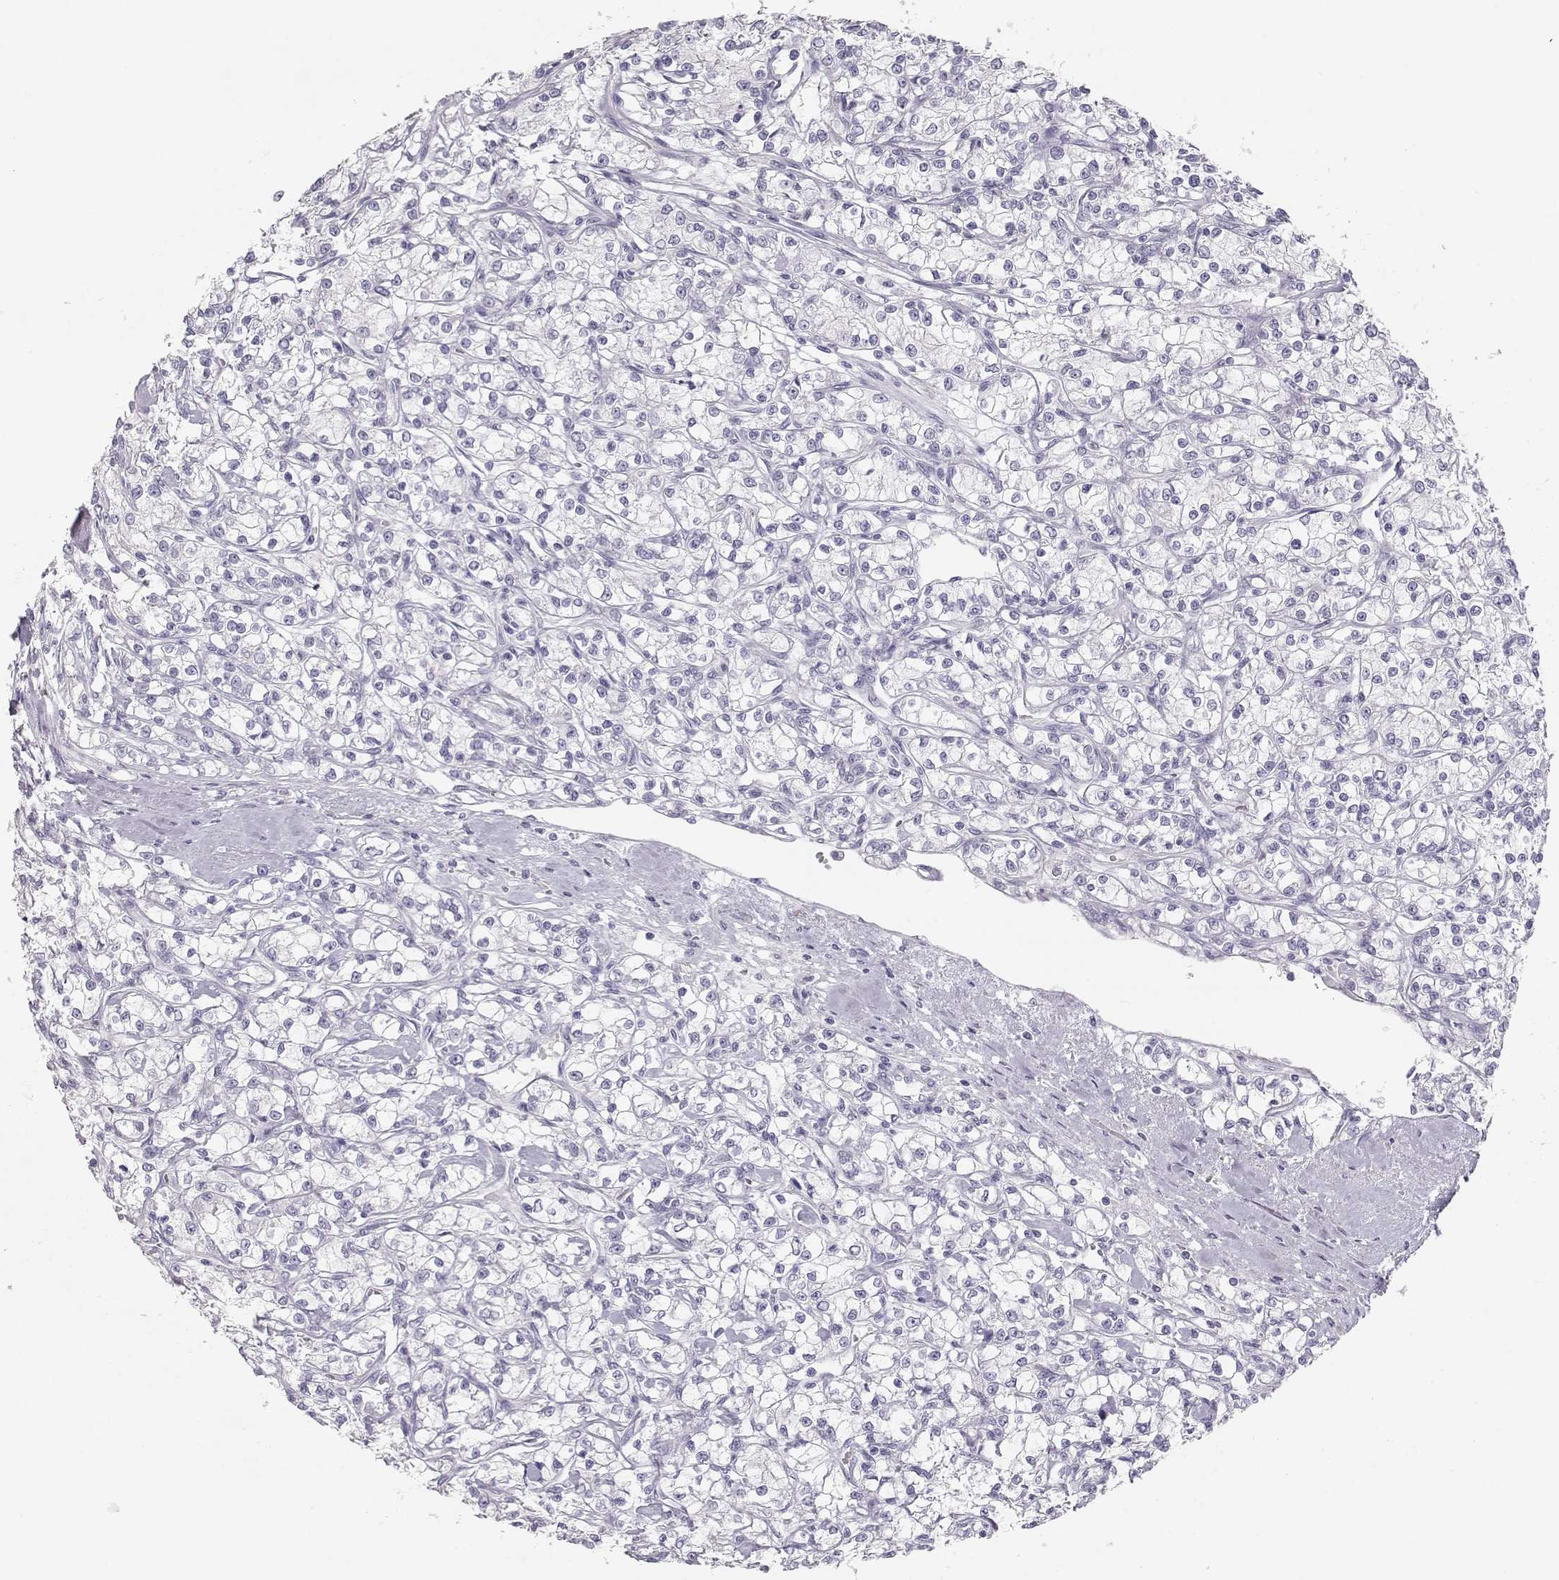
{"staining": {"intensity": "negative", "quantity": "none", "location": "none"}, "tissue": "renal cancer", "cell_type": "Tumor cells", "image_type": "cancer", "snomed": [{"axis": "morphology", "description": "Adenocarcinoma, NOS"}, {"axis": "topography", "description": "Kidney"}], "caption": "This image is of renal cancer (adenocarcinoma) stained with immunohistochemistry (IHC) to label a protein in brown with the nuclei are counter-stained blue. There is no staining in tumor cells. Brightfield microscopy of immunohistochemistry (IHC) stained with DAB (brown) and hematoxylin (blue), captured at high magnification.", "gene": "LEPR", "patient": {"sex": "female", "age": 59}}